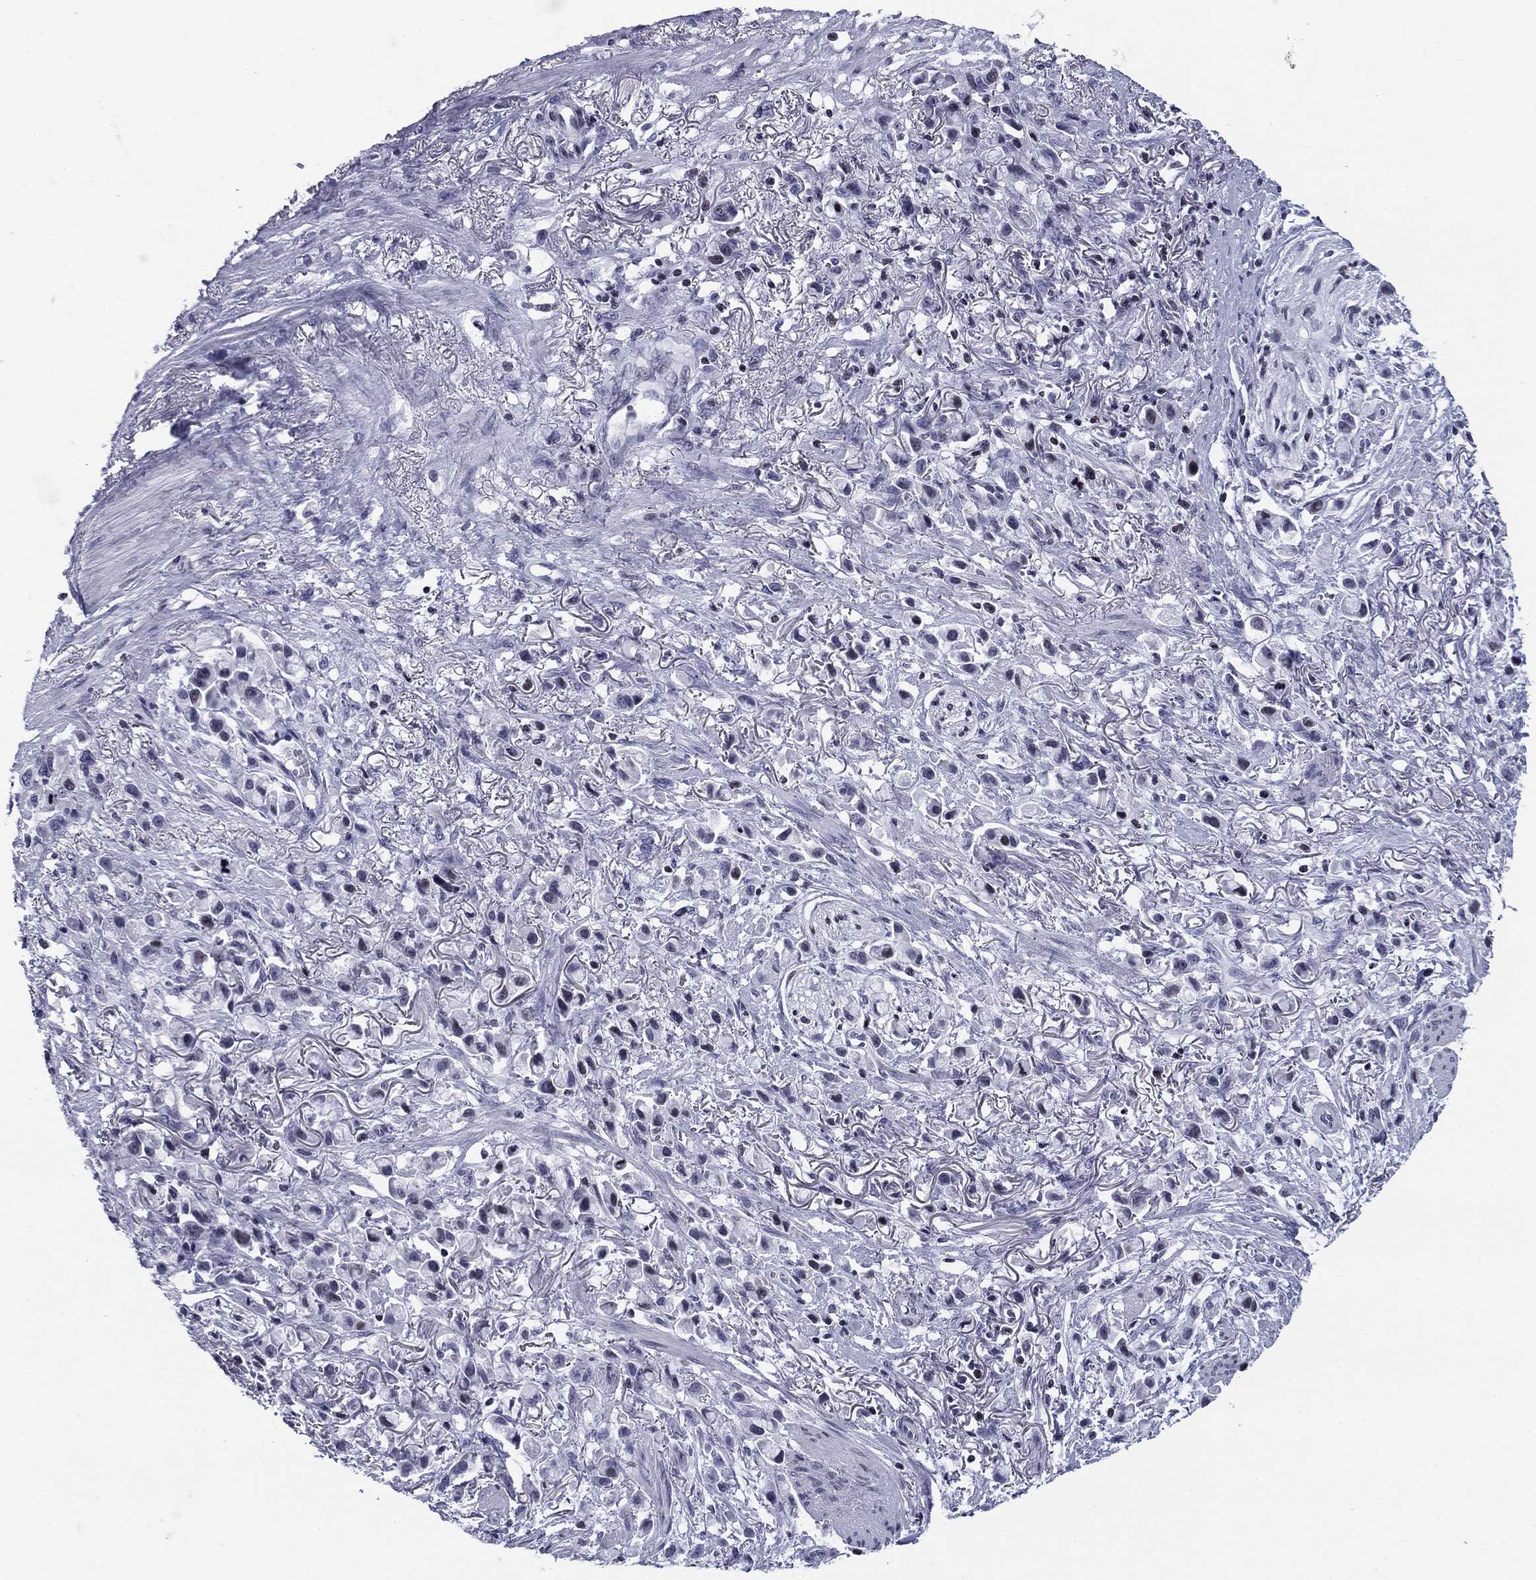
{"staining": {"intensity": "negative", "quantity": "none", "location": "none"}, "tissue": "stomach cancer", "cell_type": "Tumor cells", "image_type": "cancer", "snomed": [{"axis": "morphology", "description": "Adenocarcinoma, NOS"}, {"axis": "topography", "description": "Stomach"}], "caption": "This image is of stomach cancer stained with immunohistochemistry to label a protein in brown with the nuclei are counter-stained blue. There is no expression in tumor cells.", "gene": "CCDC144A", "patient": {"sex": "female", "age": 81}}